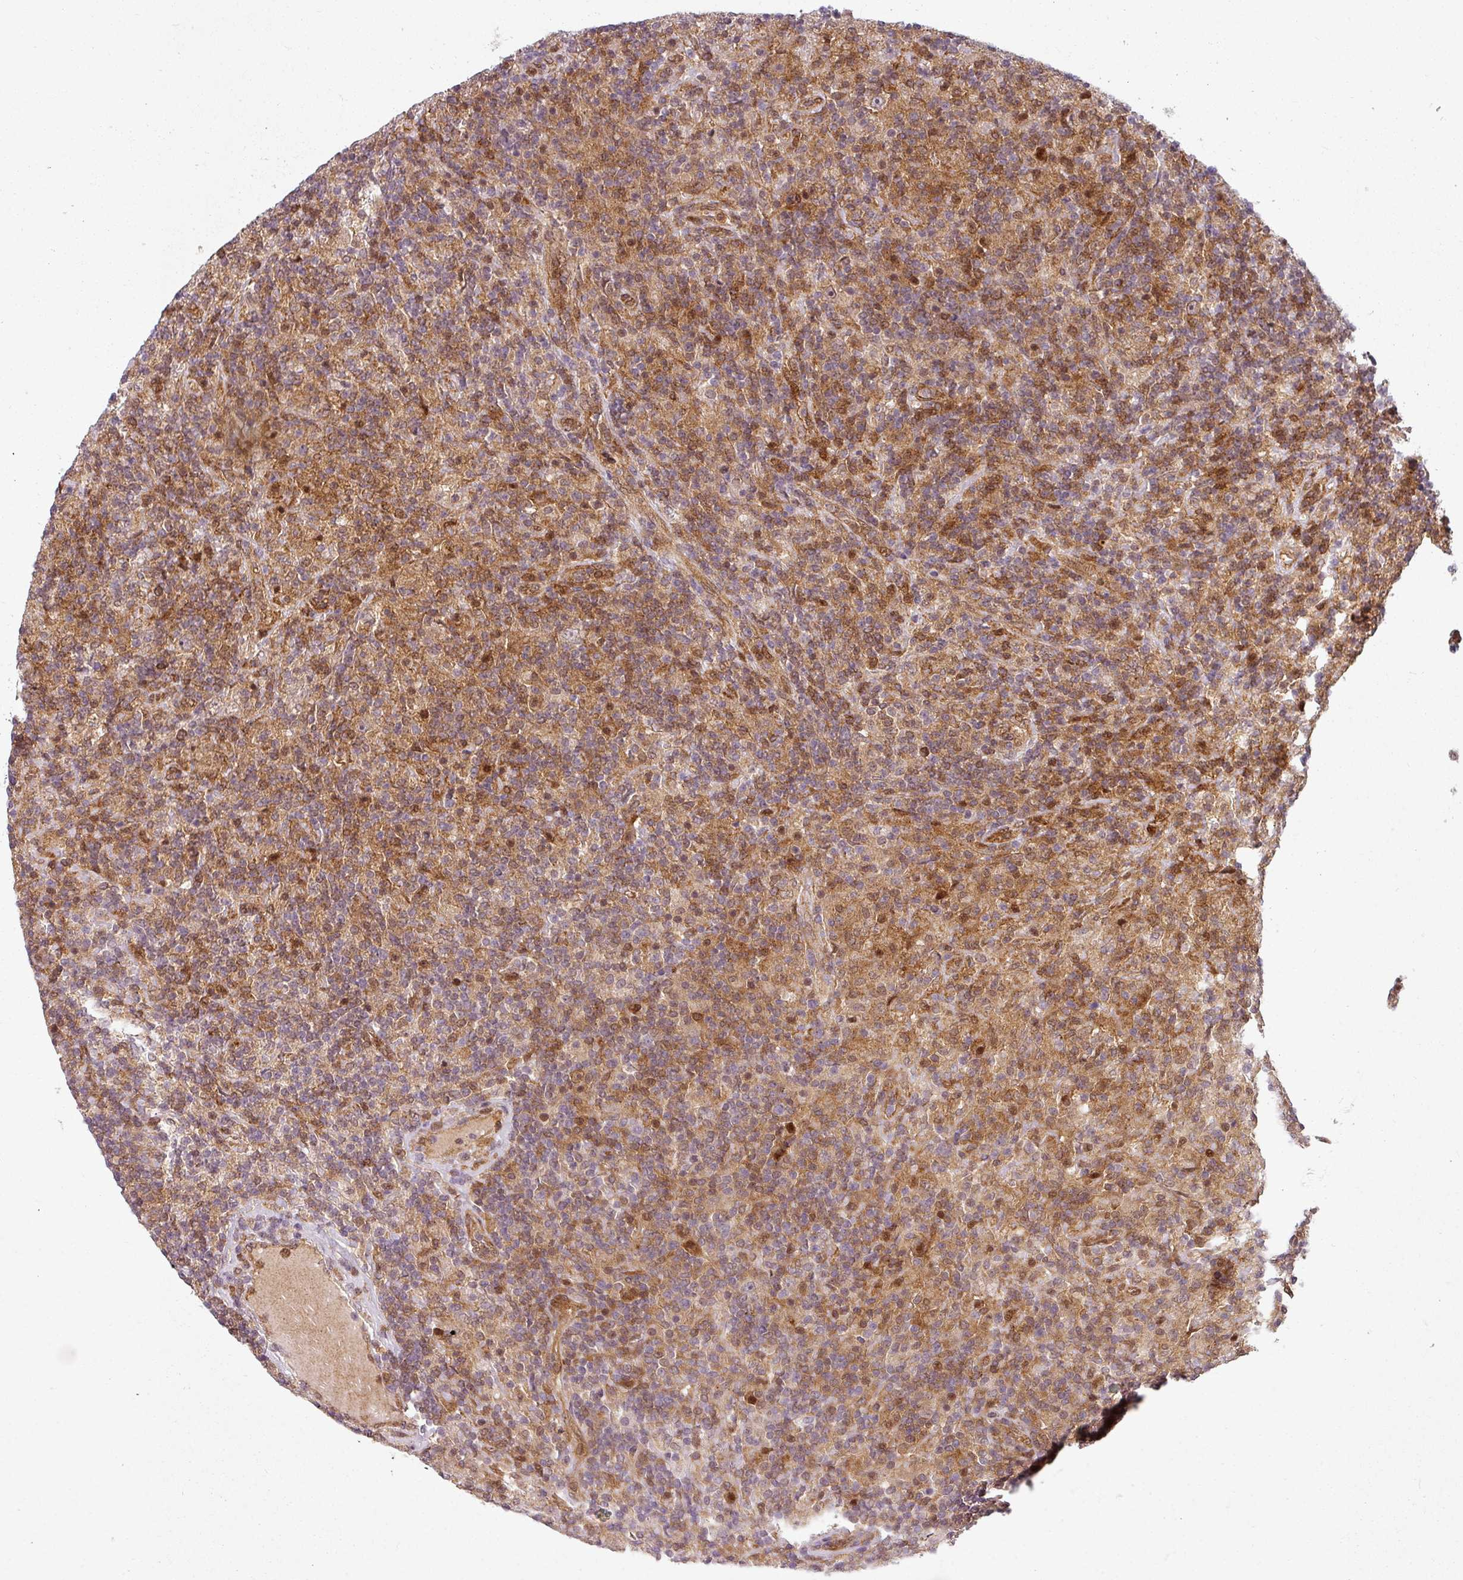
{"staining": {"intensity": "negative", "quantity": "none", "location": "none"}, "tissue": "lymphoma", "cell_type": "Tumor cells", "image_type": "cancer", "snomed": [{"axis": "morphology", "description": "Hodgkin's disease, NOS"}, {"axis": "topography", "description": "Lymph node"}], "caption": "This is a micrograph of immunohistochemistry (IHC) staining of Hodgkin's disease, which shows no staining in tumor cells.", "gene": "CLIC1", "patient": {"sex": "male", "age": 70}}